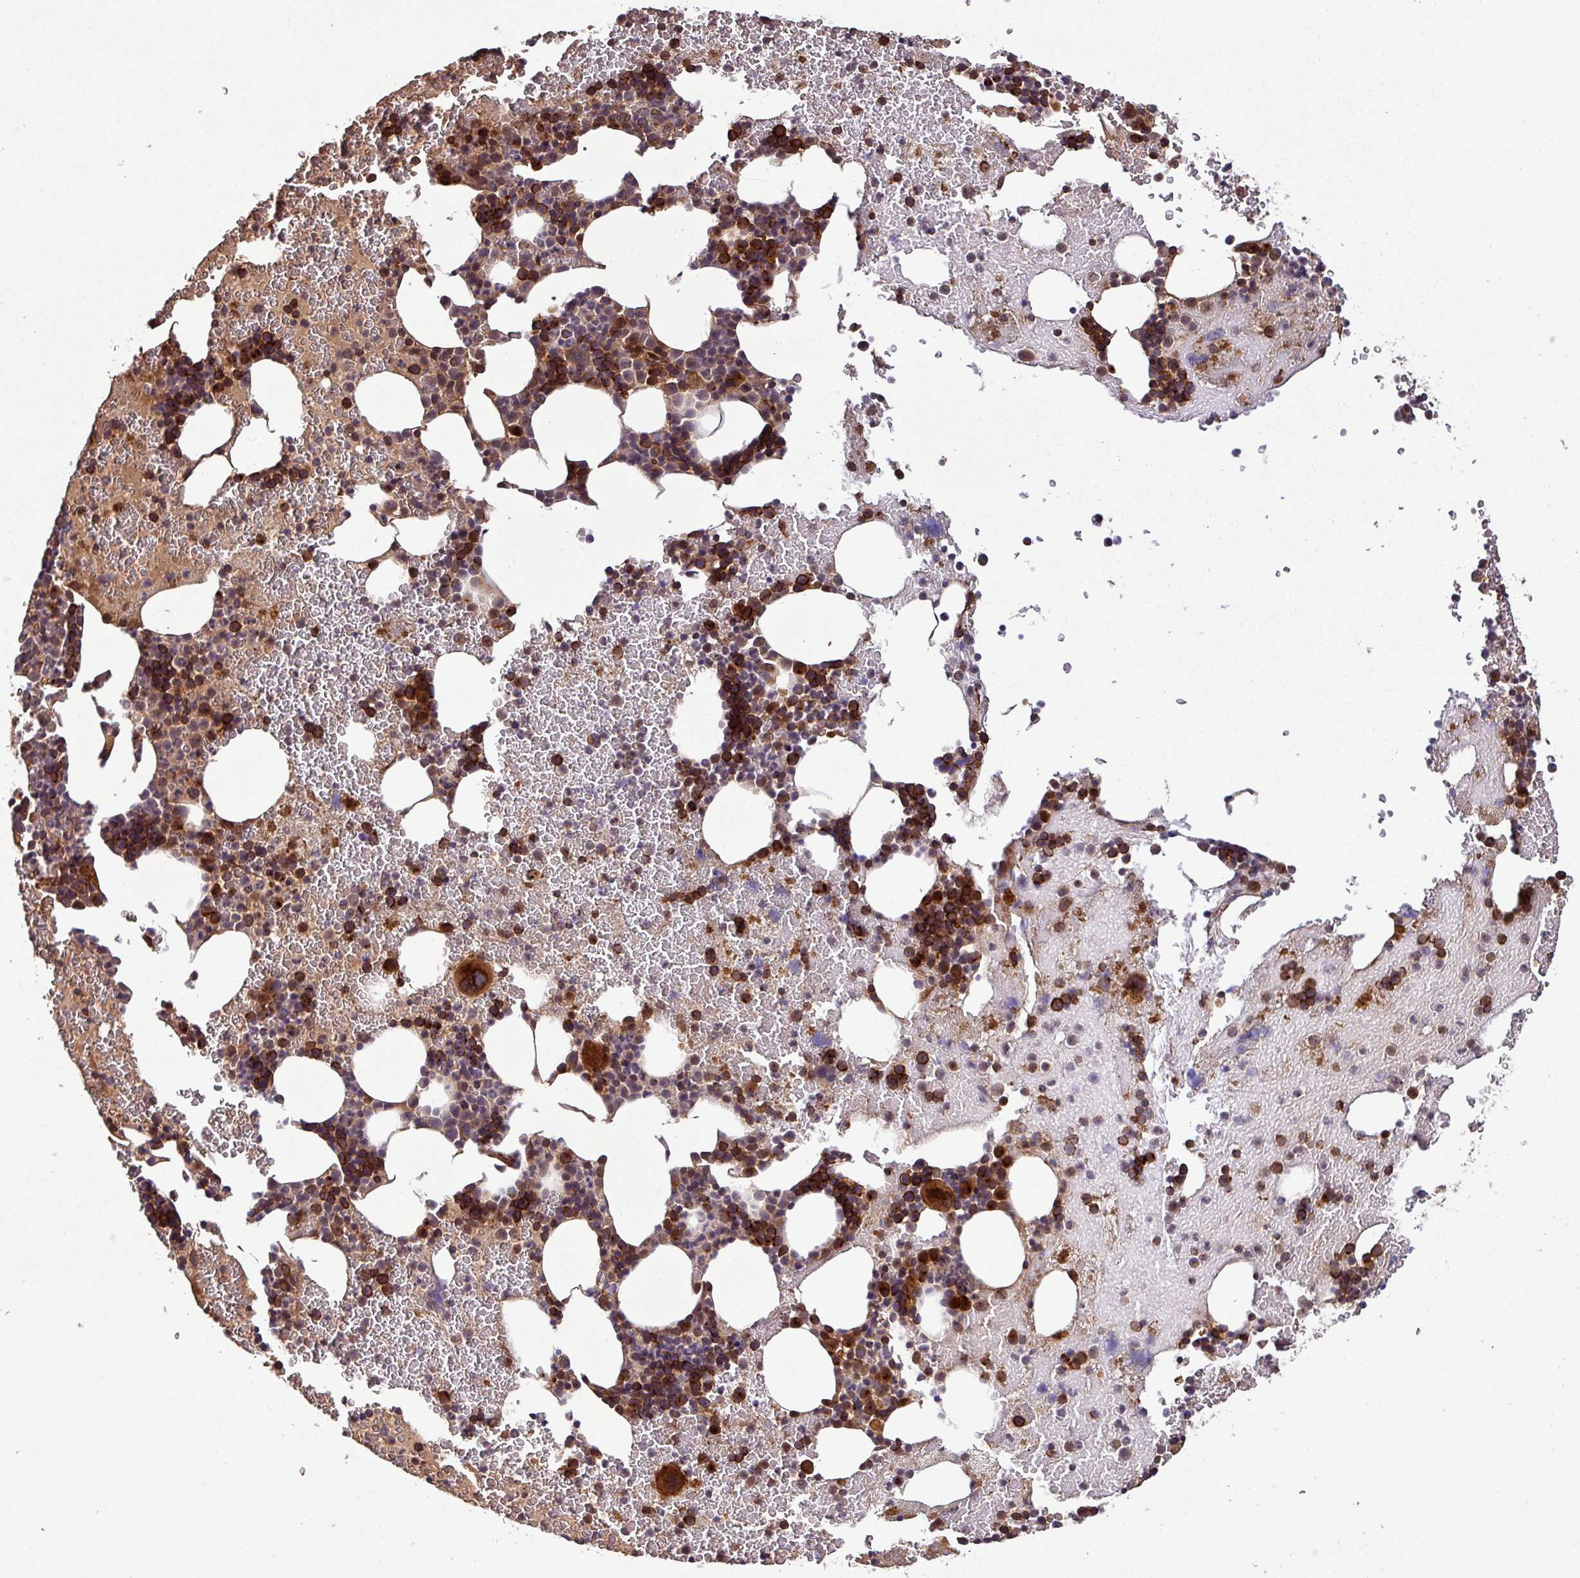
{"staining": {"intensity": "strong", "quantity": "25%-75%", "location": "cytoplasmic/membranous"}, "tissue": "bone marrow", "cell_type": "Hematopoietic cells", "image_type": "normal", "snomed": [{"axis": "morphology", "description": "Normal tissue, NOS"}, {"axis": "topography", "description": "Bone marrow"}], "caption": "High-magnification brightfield microscopy of normal bone marrow stained with DAB (brown) and counterstained with hematoxylin (blue). hematopoietic cells exhibit strong cytoplasmic/membranous positivity is appreciated in about25%-75% of cells. (DAB (3,3'-diaminobenzidine) IHC with brightfield microscopy, high magnification).", "gene": "PUS1", "patient": {"sex": "male", "age": 26}}